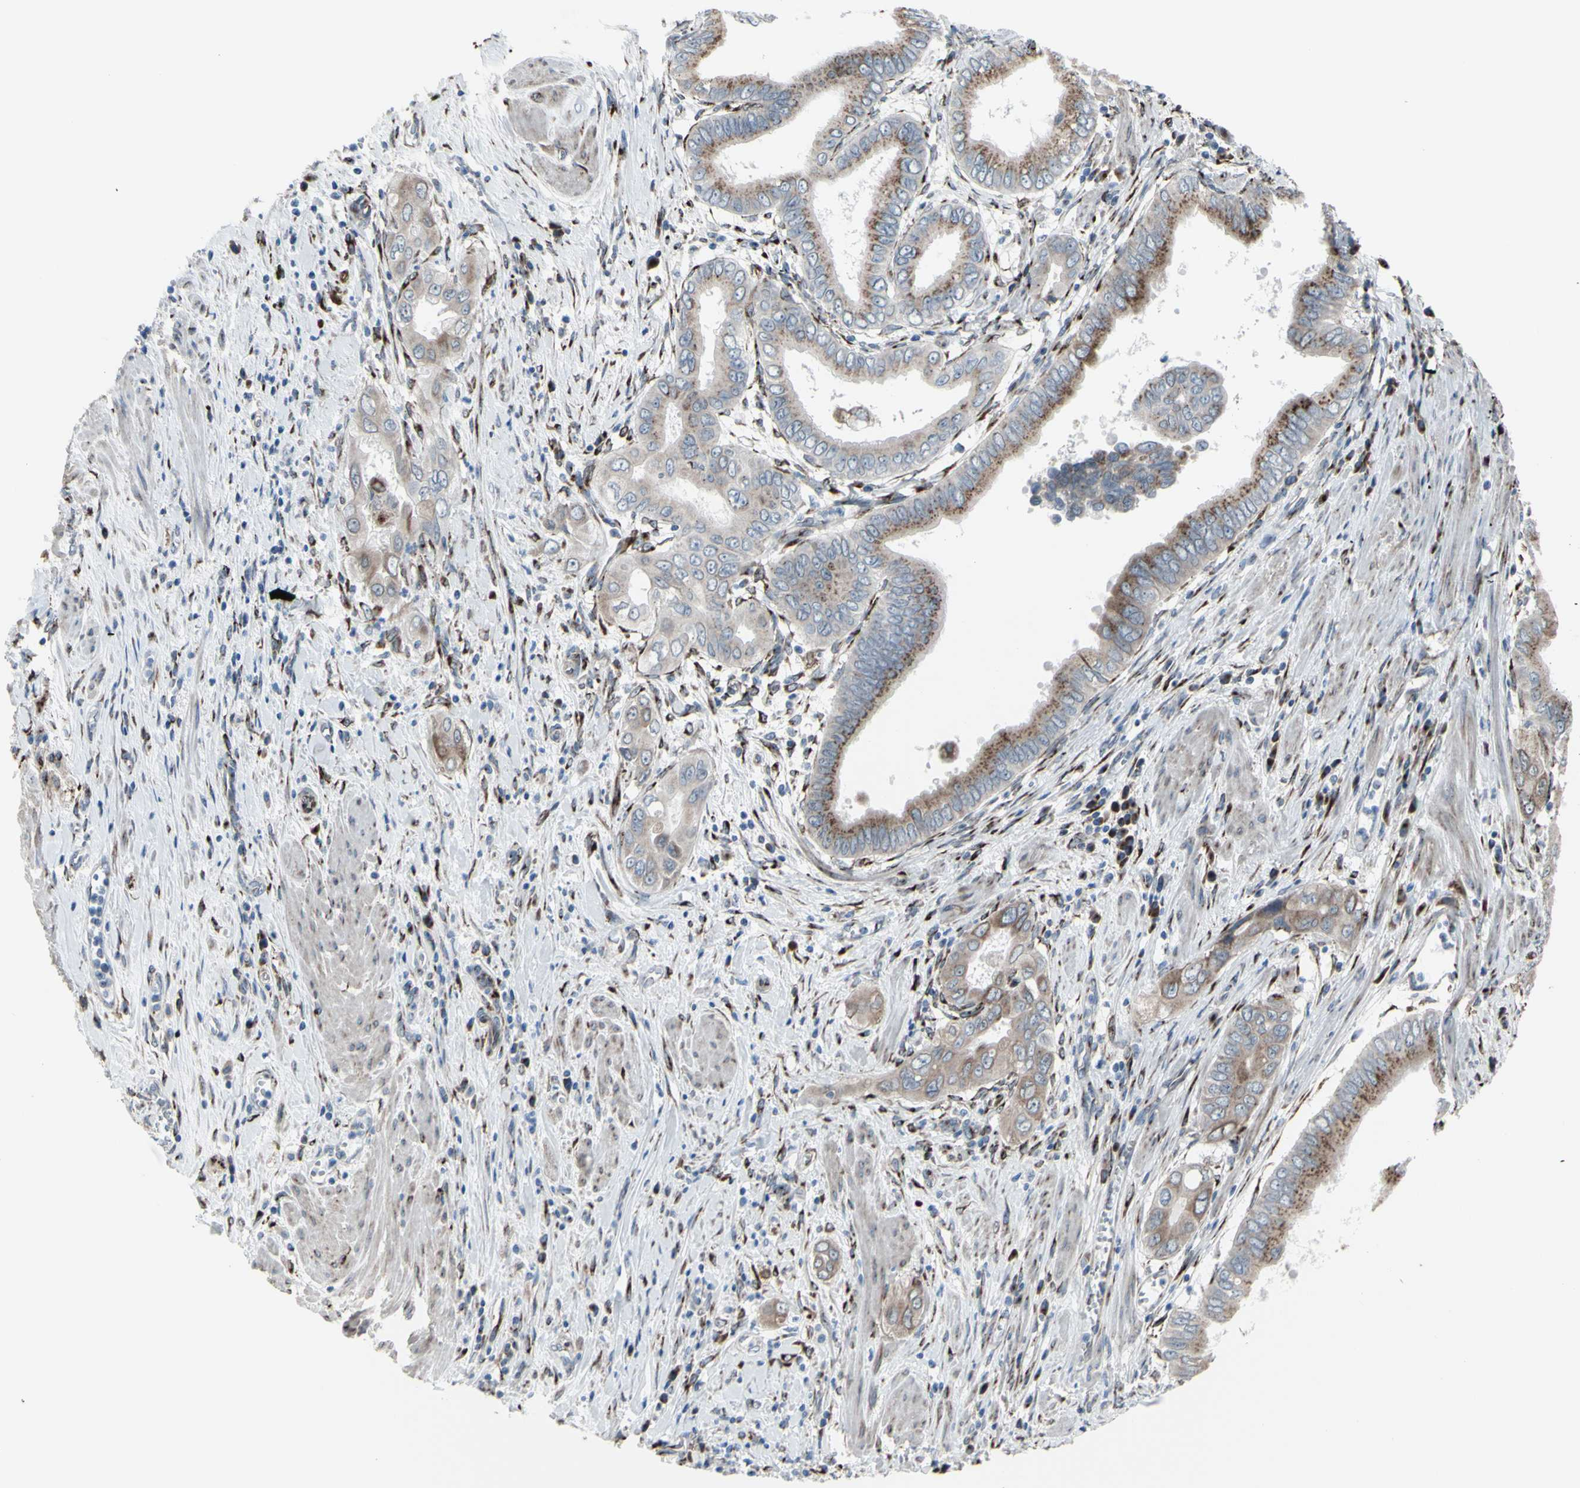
{"staining": {"intensity": "moderate", "quantity": ">75%", "location": "cytoplasmic/membranous"}, "tissue": "pancreatic cancer", "cell_type": "Tumor cells", "image_type": "cancer", "snomed": [{"axis": "morphology", "description": "Normal tissue, NOS"}, {"axis": "topography", "description": "Lymph node"}], "caption": "Human pancreatic cancer stained for a protein (brown) demonstrates moderate cytoplasmic/membranous positive positivity in approximately >75% of tumor cells.", "gene": "GLG1", "patient": {"sex": "male", "age": 50}}